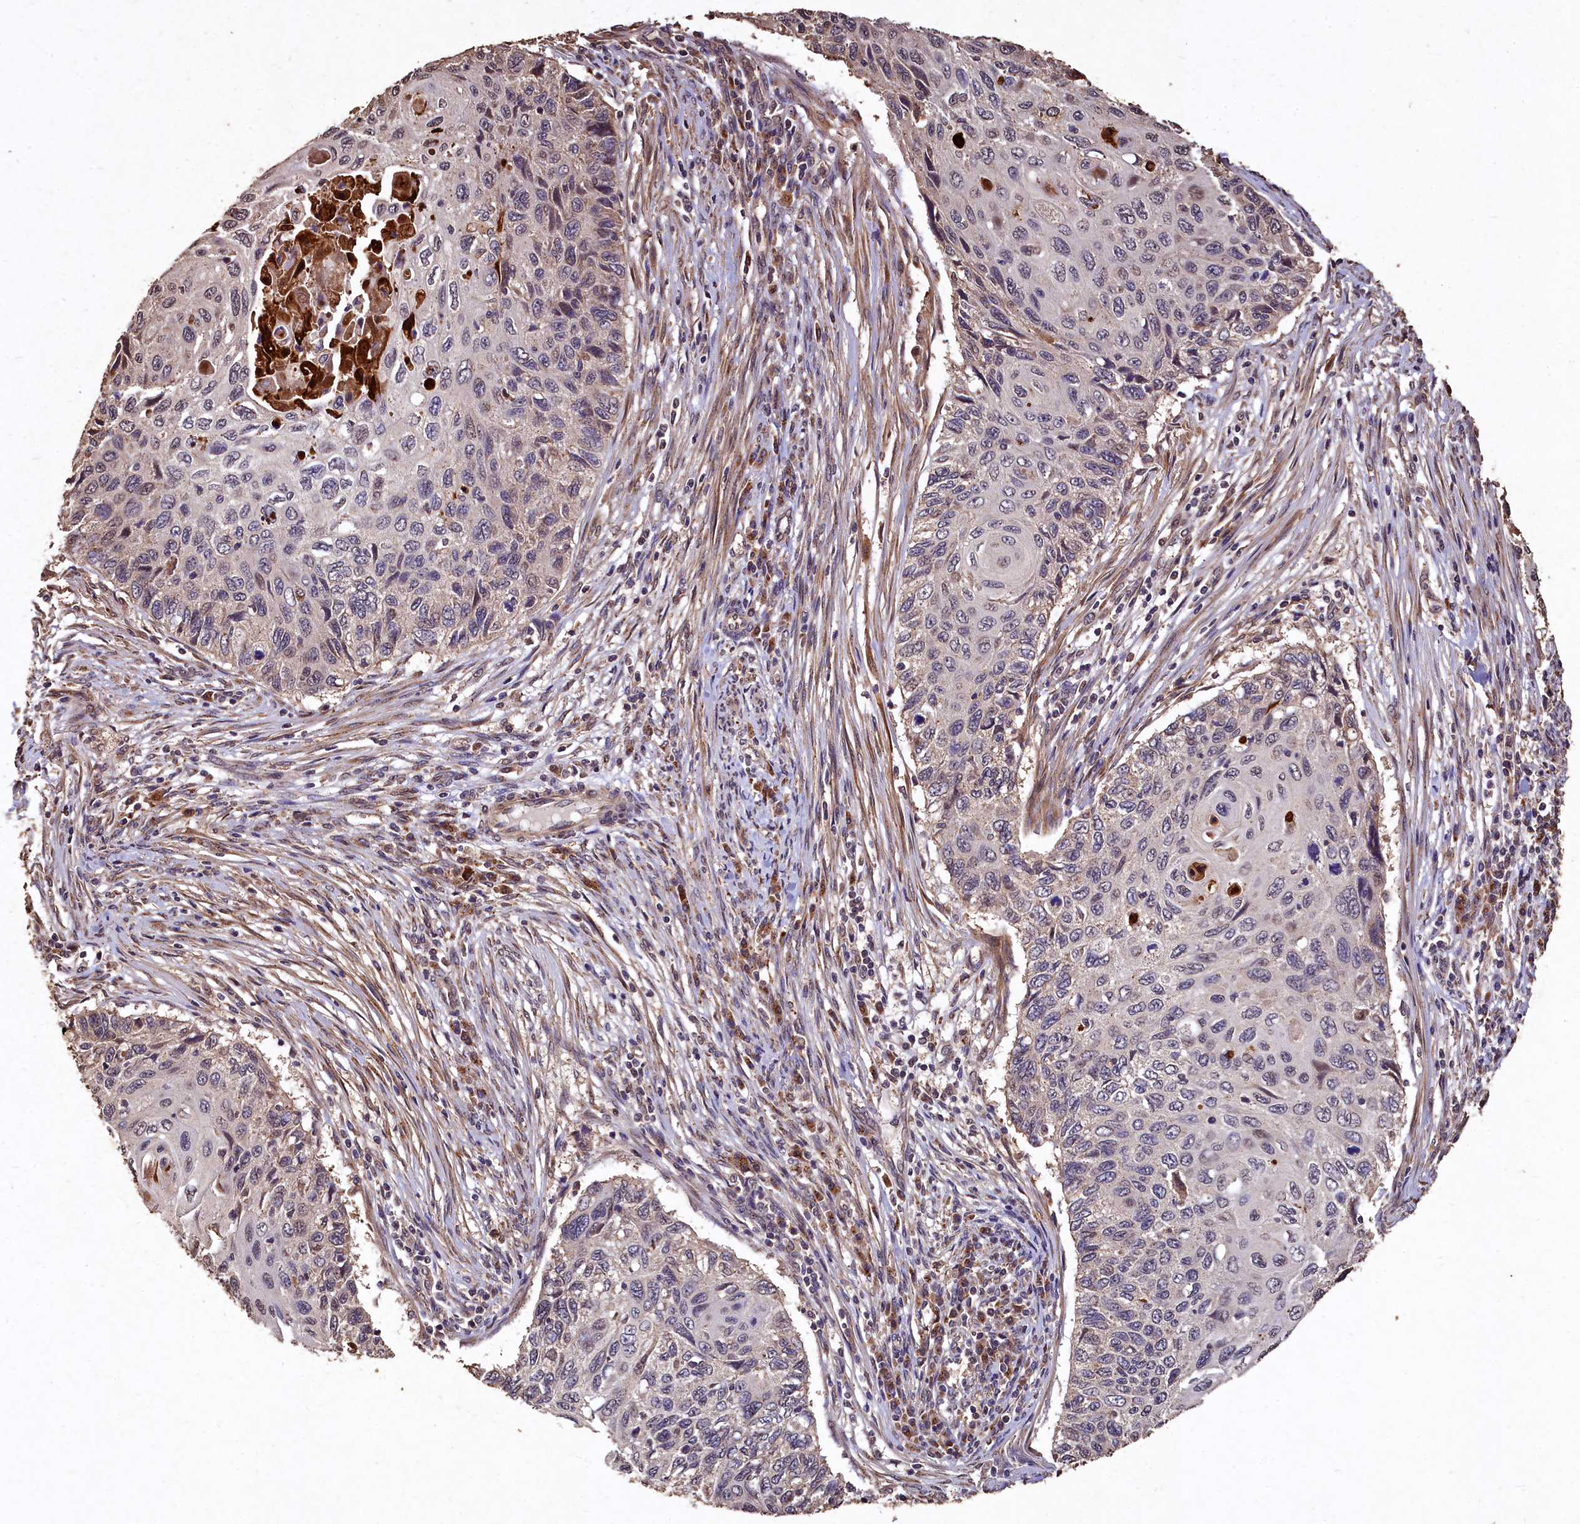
{"staining": {"intensity": "negative", "quantity": "none", "location": "none"}, "tissue": "cervical cancer", "cell_type": "Tumor cells", "image_type": "cancer", "snomed": [{"axis": "morphology", "description": "Squamous cell carcinoma, NOS"}, {"axis": "topography", "description": "Cervix"}], "caption": "The histopathology image demonstrates no staining of tumor cells in cervical cancer (squamous cell carcinoma).", "gene": "LSM4", "patient": {"sex": "female", "age": 70}}